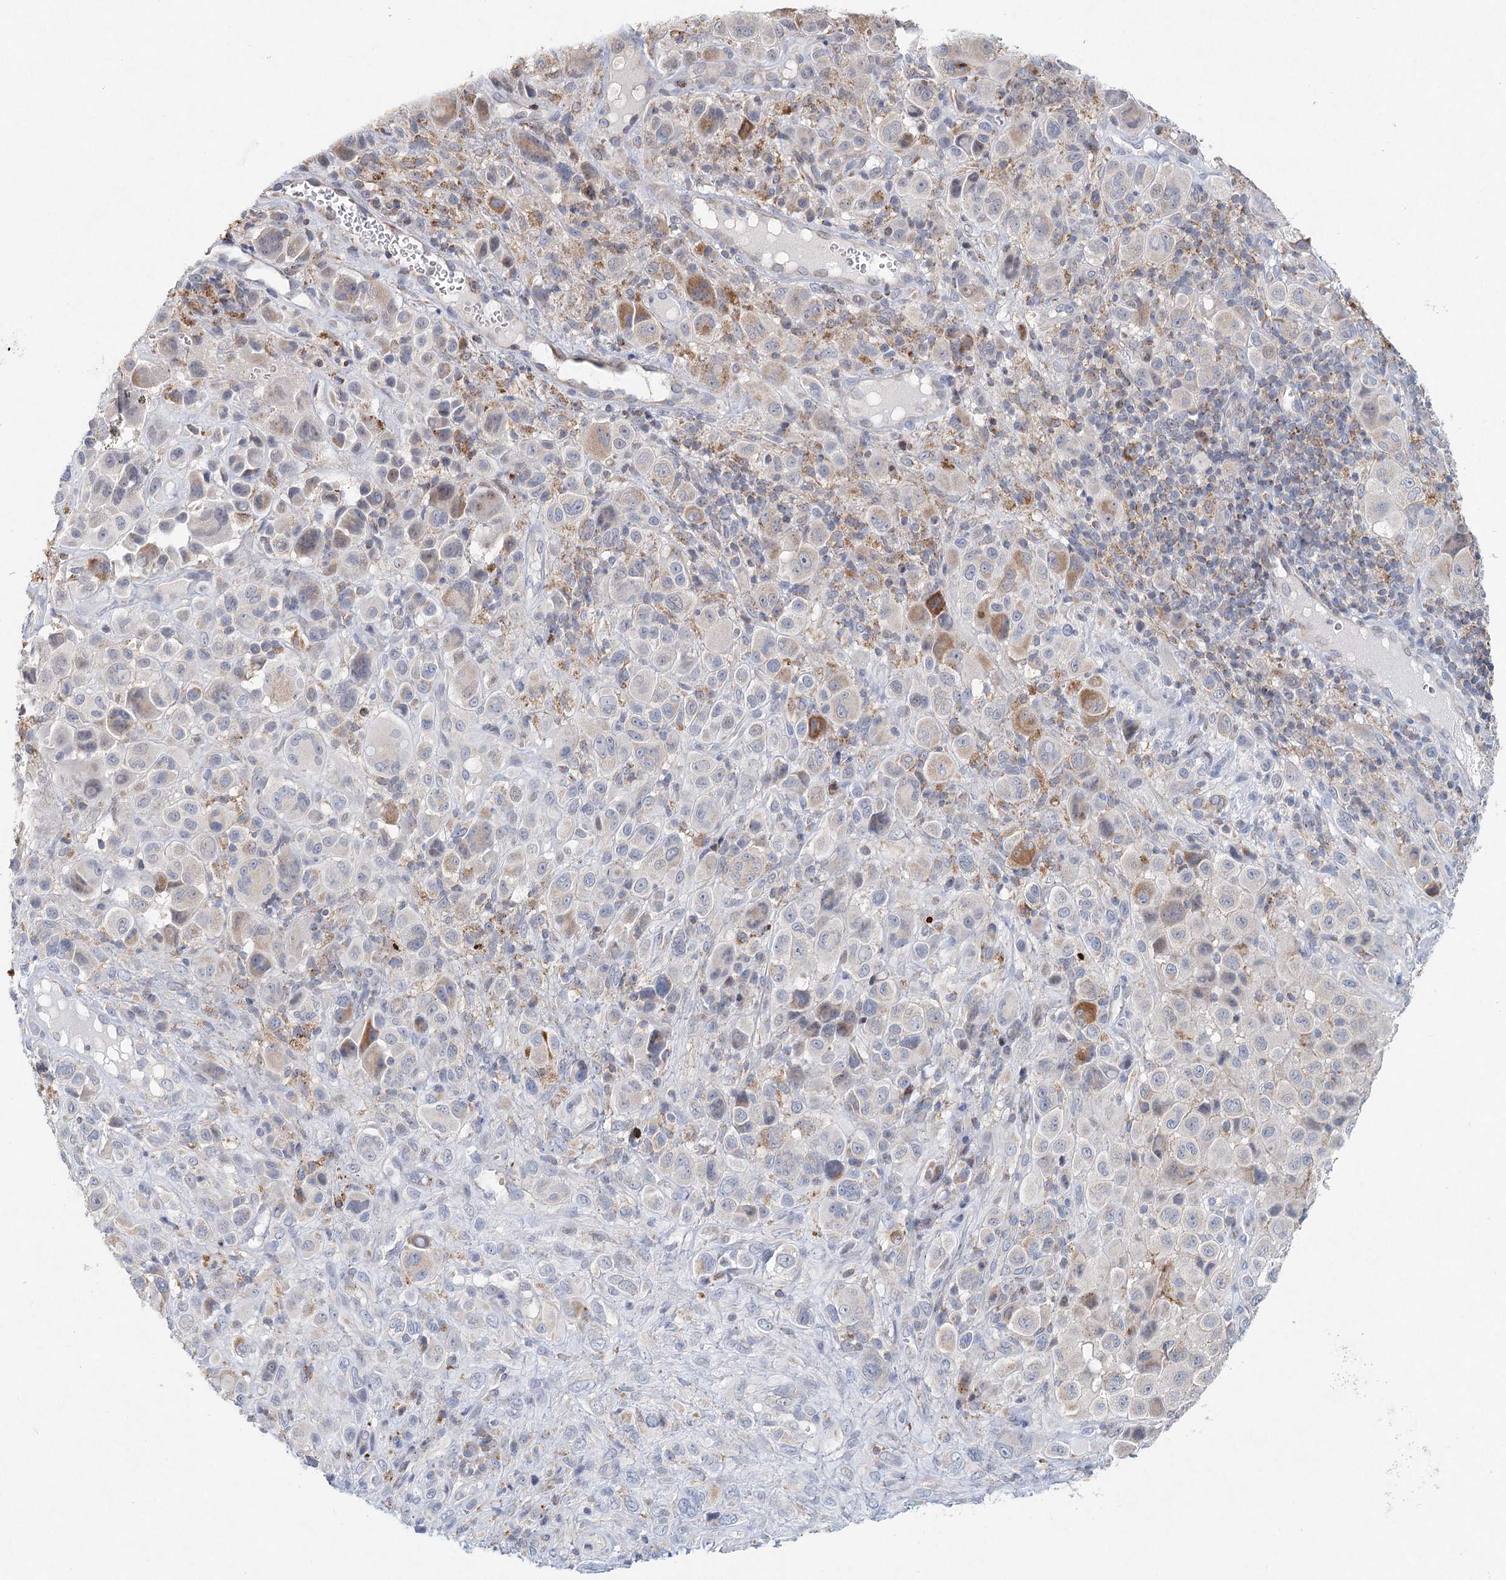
{"staining": {"intensity": "moderate", "quantity": "<25%", "location": "cytoplasmic/membranous"}, "tissue": "melanoma", "cell_type": "Tumor cells", "image_type": "cancer", "snomed": [{"axis": "morphology", "description": "Malignant melanoma, NOS"}, {"axis": "topography", "description": "Skin of trunk"}], "caption": "Immunohistochemistry (IHC) image of neoplastic tissue: melanoma stained using immunohistochemistry exhibits low levels of moderate protein expression localized specifically in the cytoplasmic/membranous of tumor cells, appearing as a cytoplasmic/membranous brown color.", "gene": "XPO6", "patient": {"sex": "male", "age": 71}}